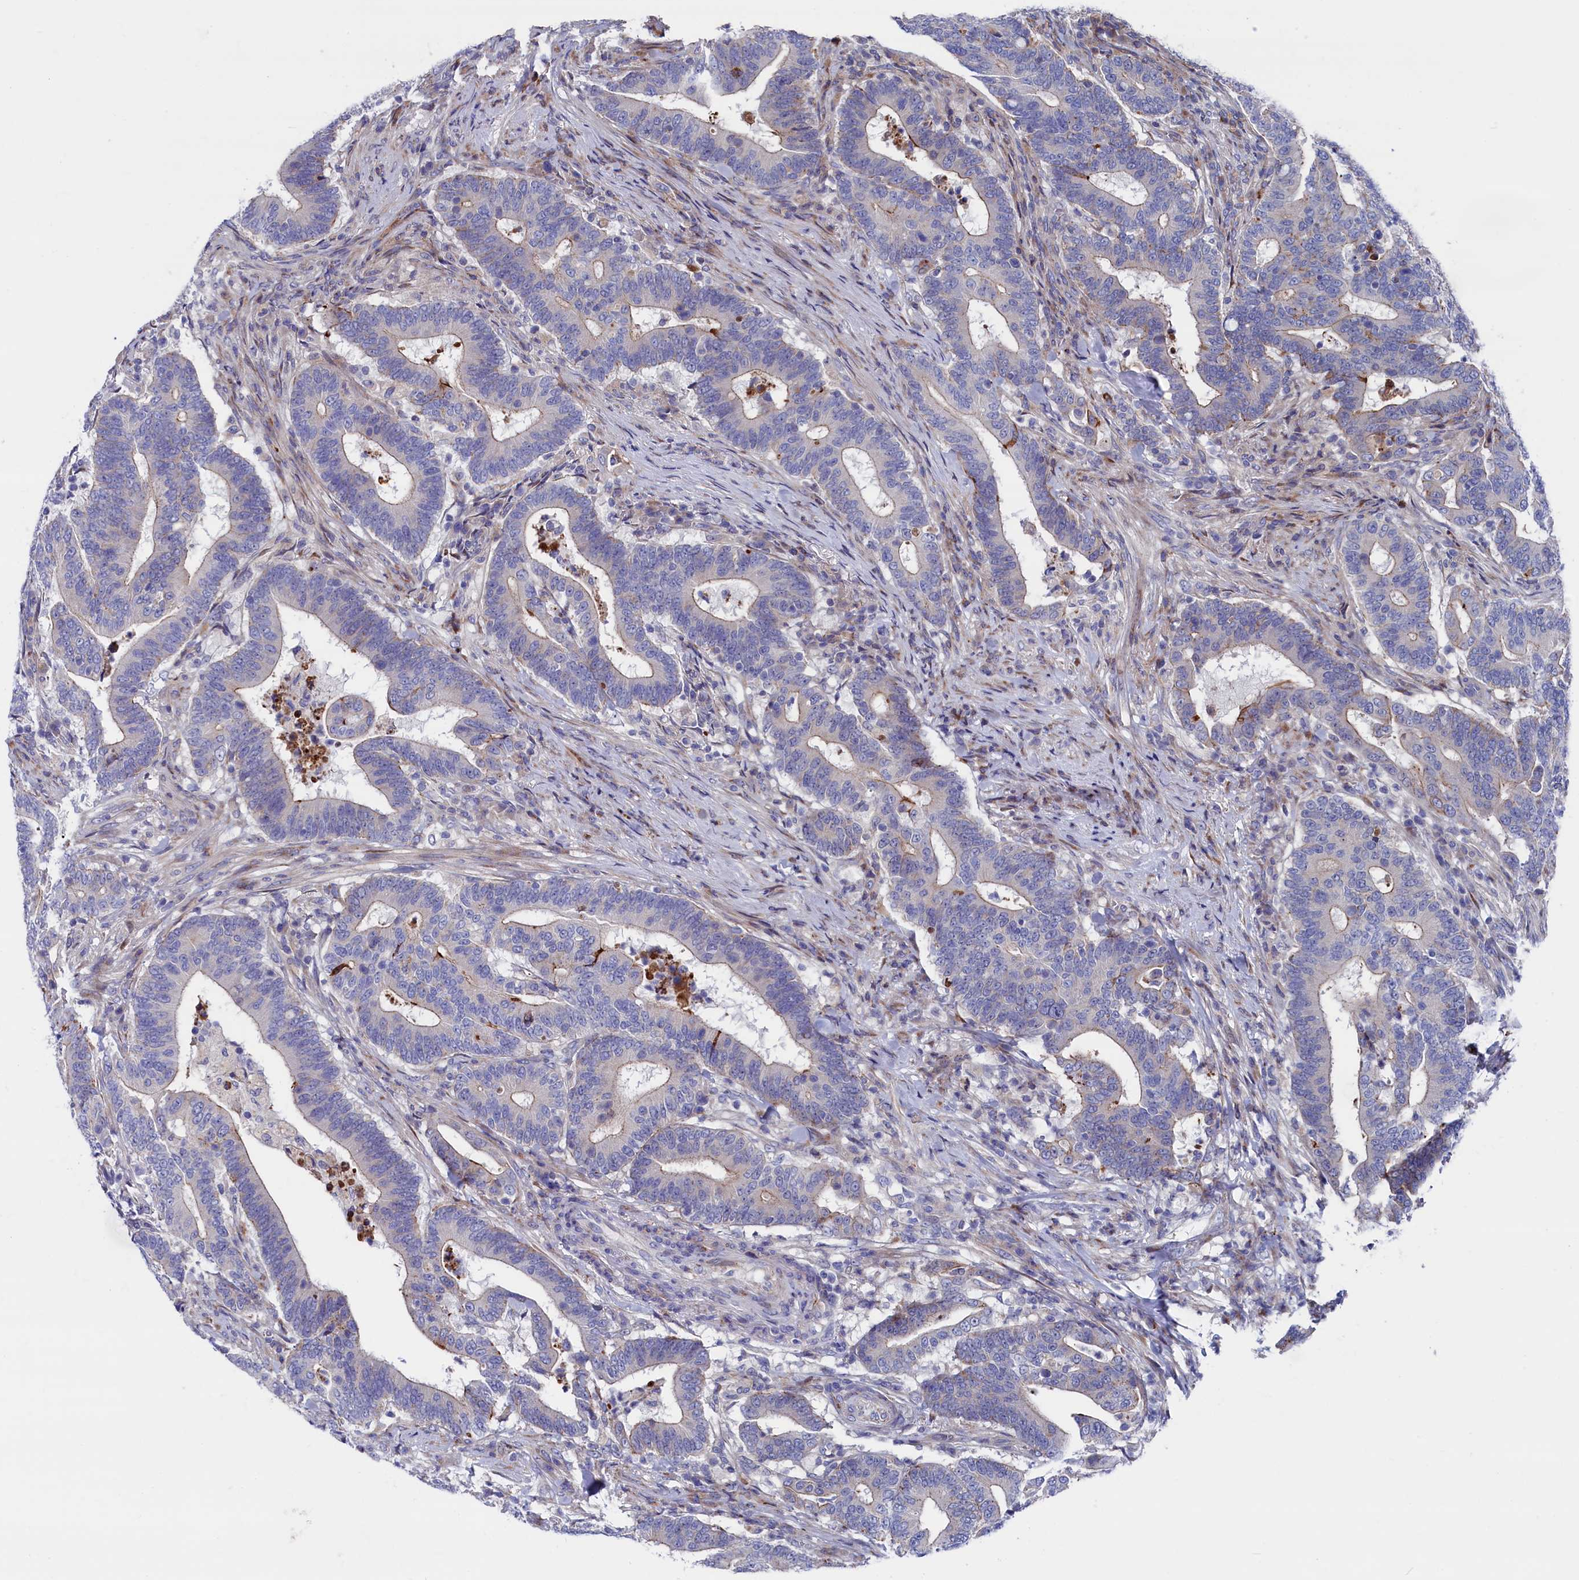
{"staining": {"intensity": "weak", "quantity": "25%-75%", "location": "cytoplasmic/membranous"}, "tissue": "colorectal cancer", "cell_type": "Tumor cells", "image_type": "cancer", "snomed": [{"axis": "morphology", "description": "Adenocarcinoma, NOS"}, {"axis": "topography", "description": "Colon"}], "caption": "IHC micrograph of neoplastic tissue: colorectal cancer stained using IHC displays low levels of weak protein expression localized specifically in the cytoplasmic/membranous of tumor cells, appearing as a cytoplasmic/membranous brown color.", "gene": "NUDT7", "patient": {"sex": "female", "age": 66}}